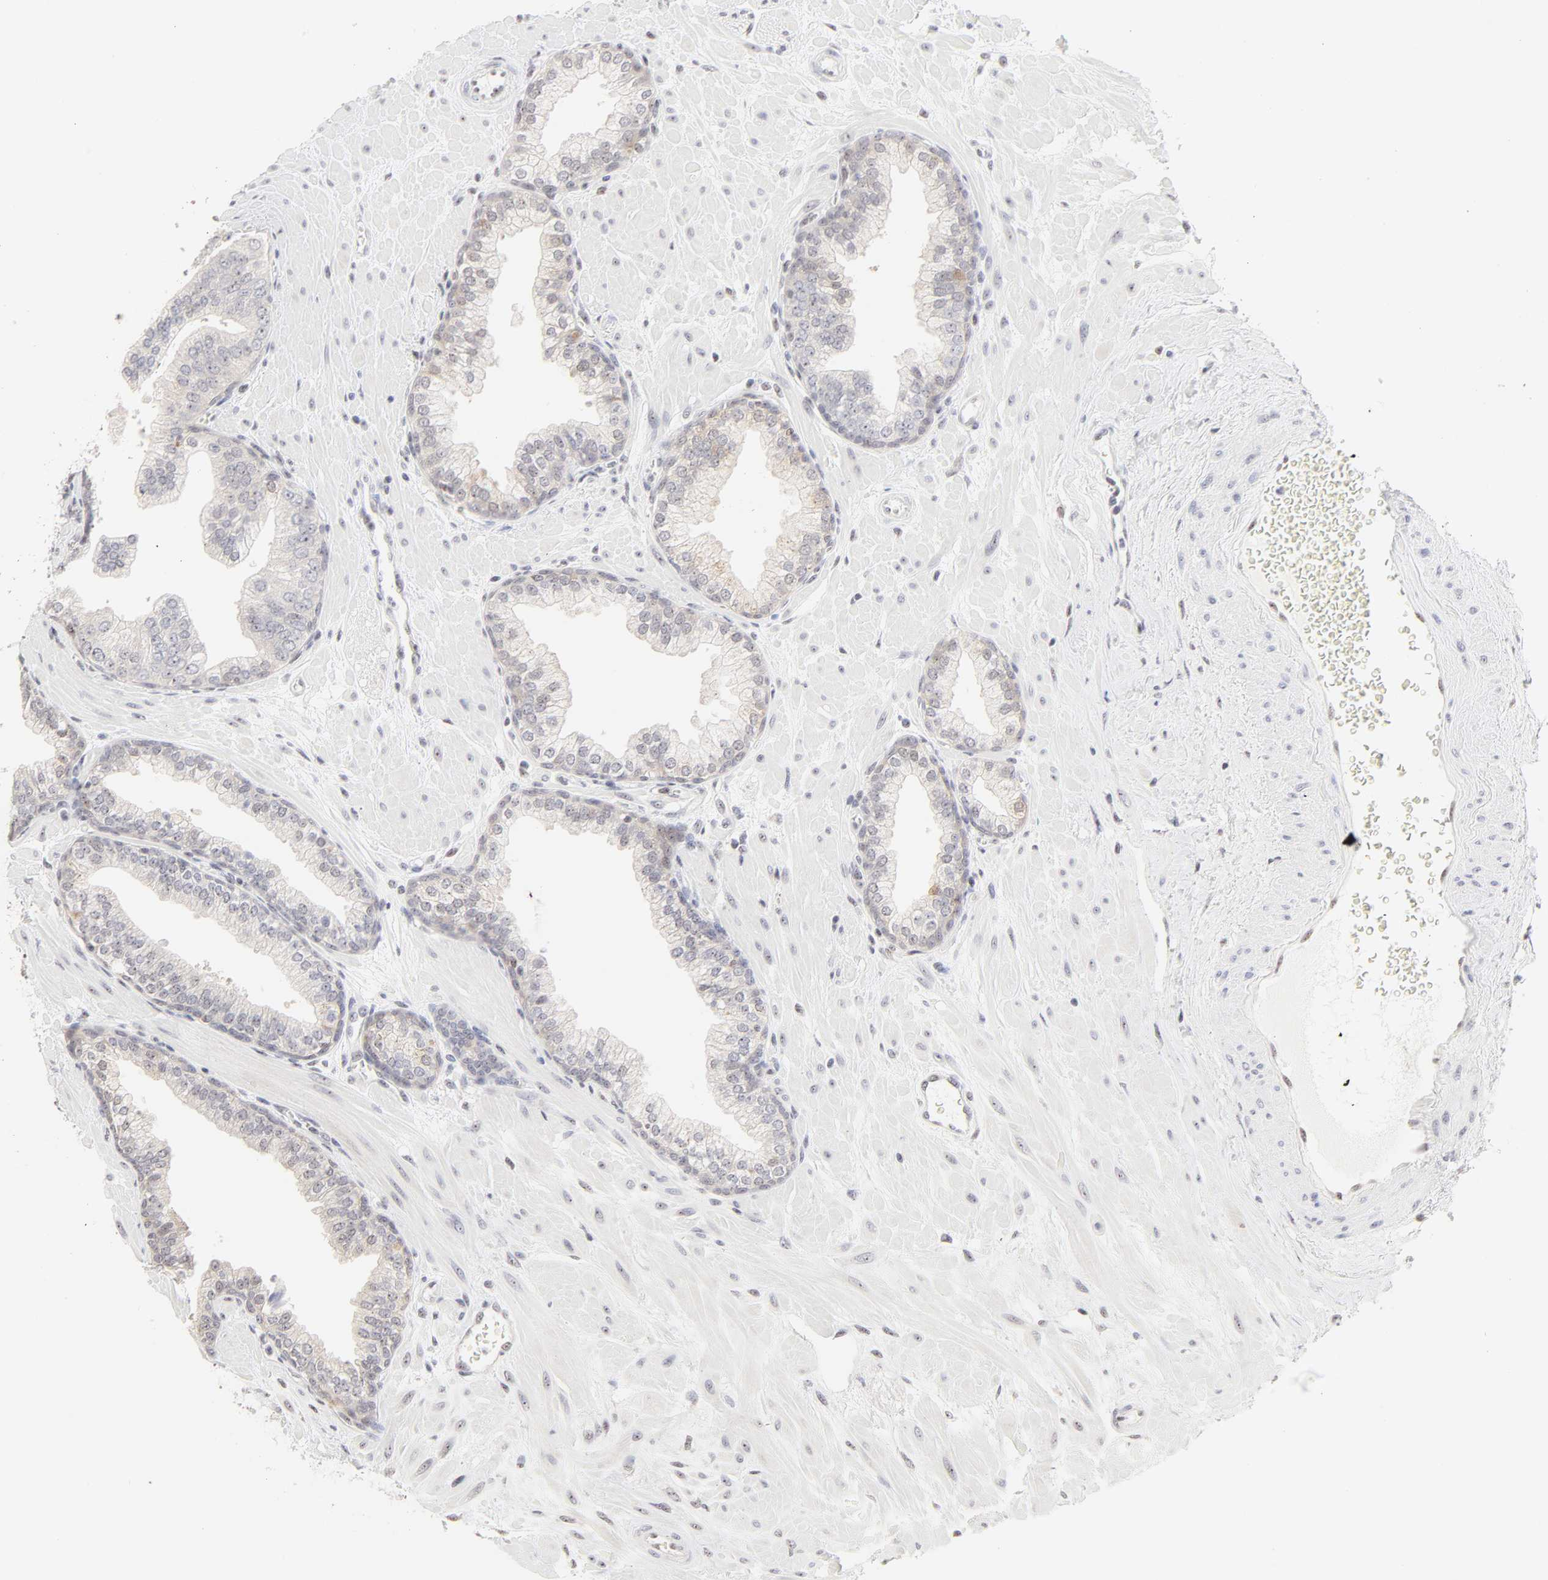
{"staining": {"intensity": "weak", "quantity": "<25%", "location": "nuclear"}, "tissue": "prostate", "cell_type": "Glandular cells", "image_type": "normal", "snomed": [{"axis": "morphology", "description": "Normal tissue, NOS"}, {"axis": "topography", "description": "Prostate"}], "caption": "Glandular cells show no significant protein staining in unremarkable prostate. The staining is performed using DAB brown chromogen with nuclei counter-stained in using hematoxylin.", "gene": "NFIL3", "patient": {"sex": "male", "age": 60}}